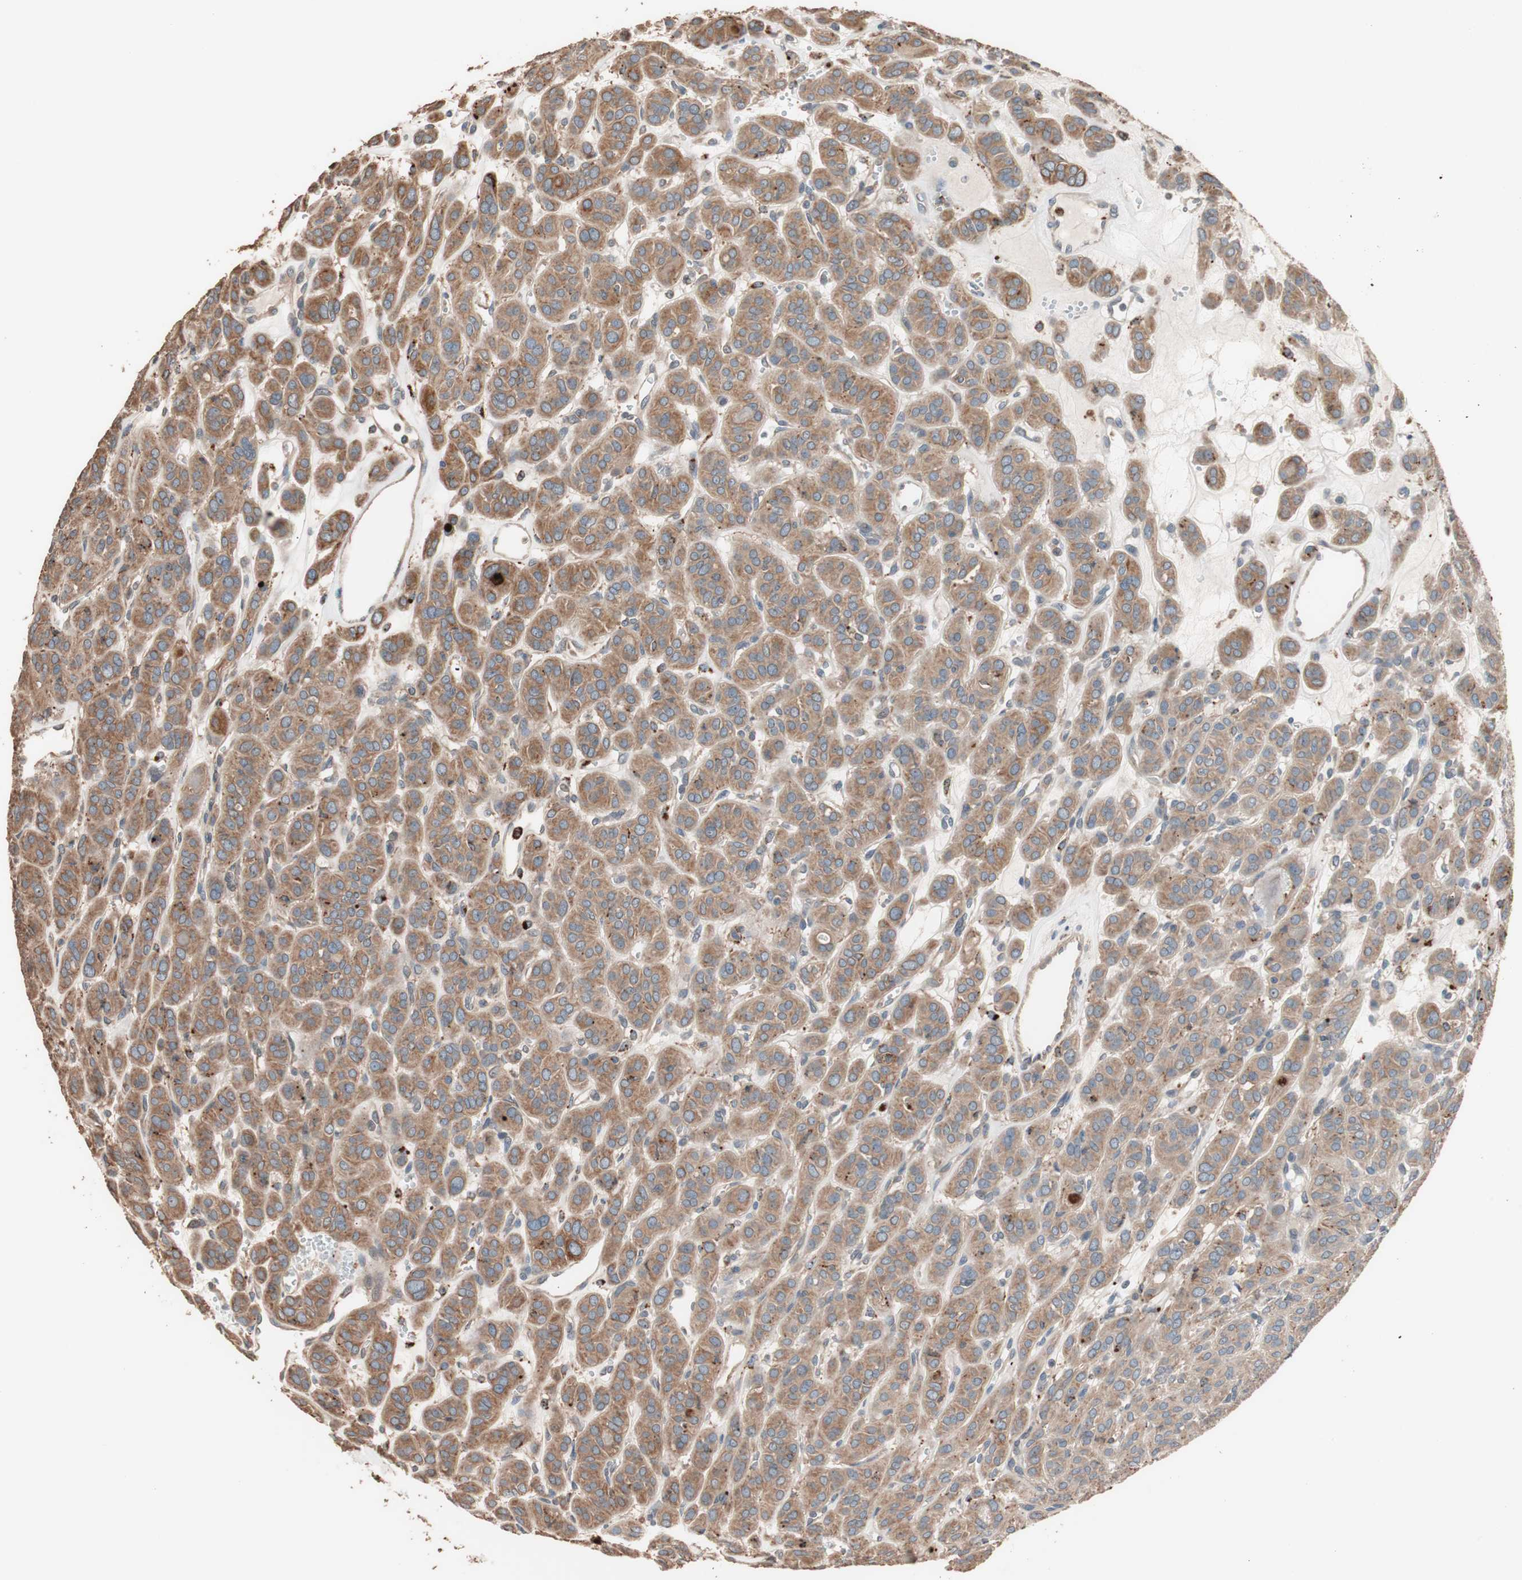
{"staining": {"intensity": "moderate", "quantity": ">75%", "location": "cytoplasmic/membranous"}, "tissue": "thyroid cancer", "cell_type": "Tumor cells", "image_type": "cancer", "snomed": [{"axis": "morphology", "description": "Follicular adenoma carcinoma, NOS"}, {"axis": "topography", "description": "Thyroid gland"}], "caption": "The micrograph reveals a brown stain indicating the presence of a protein in the cytoplasmic/membranous of tumor cells in thyroid cancer (follicular adenoma carcinoma).", "gene": "CCT3", "patient": {"sex": "female", "age": 71}}